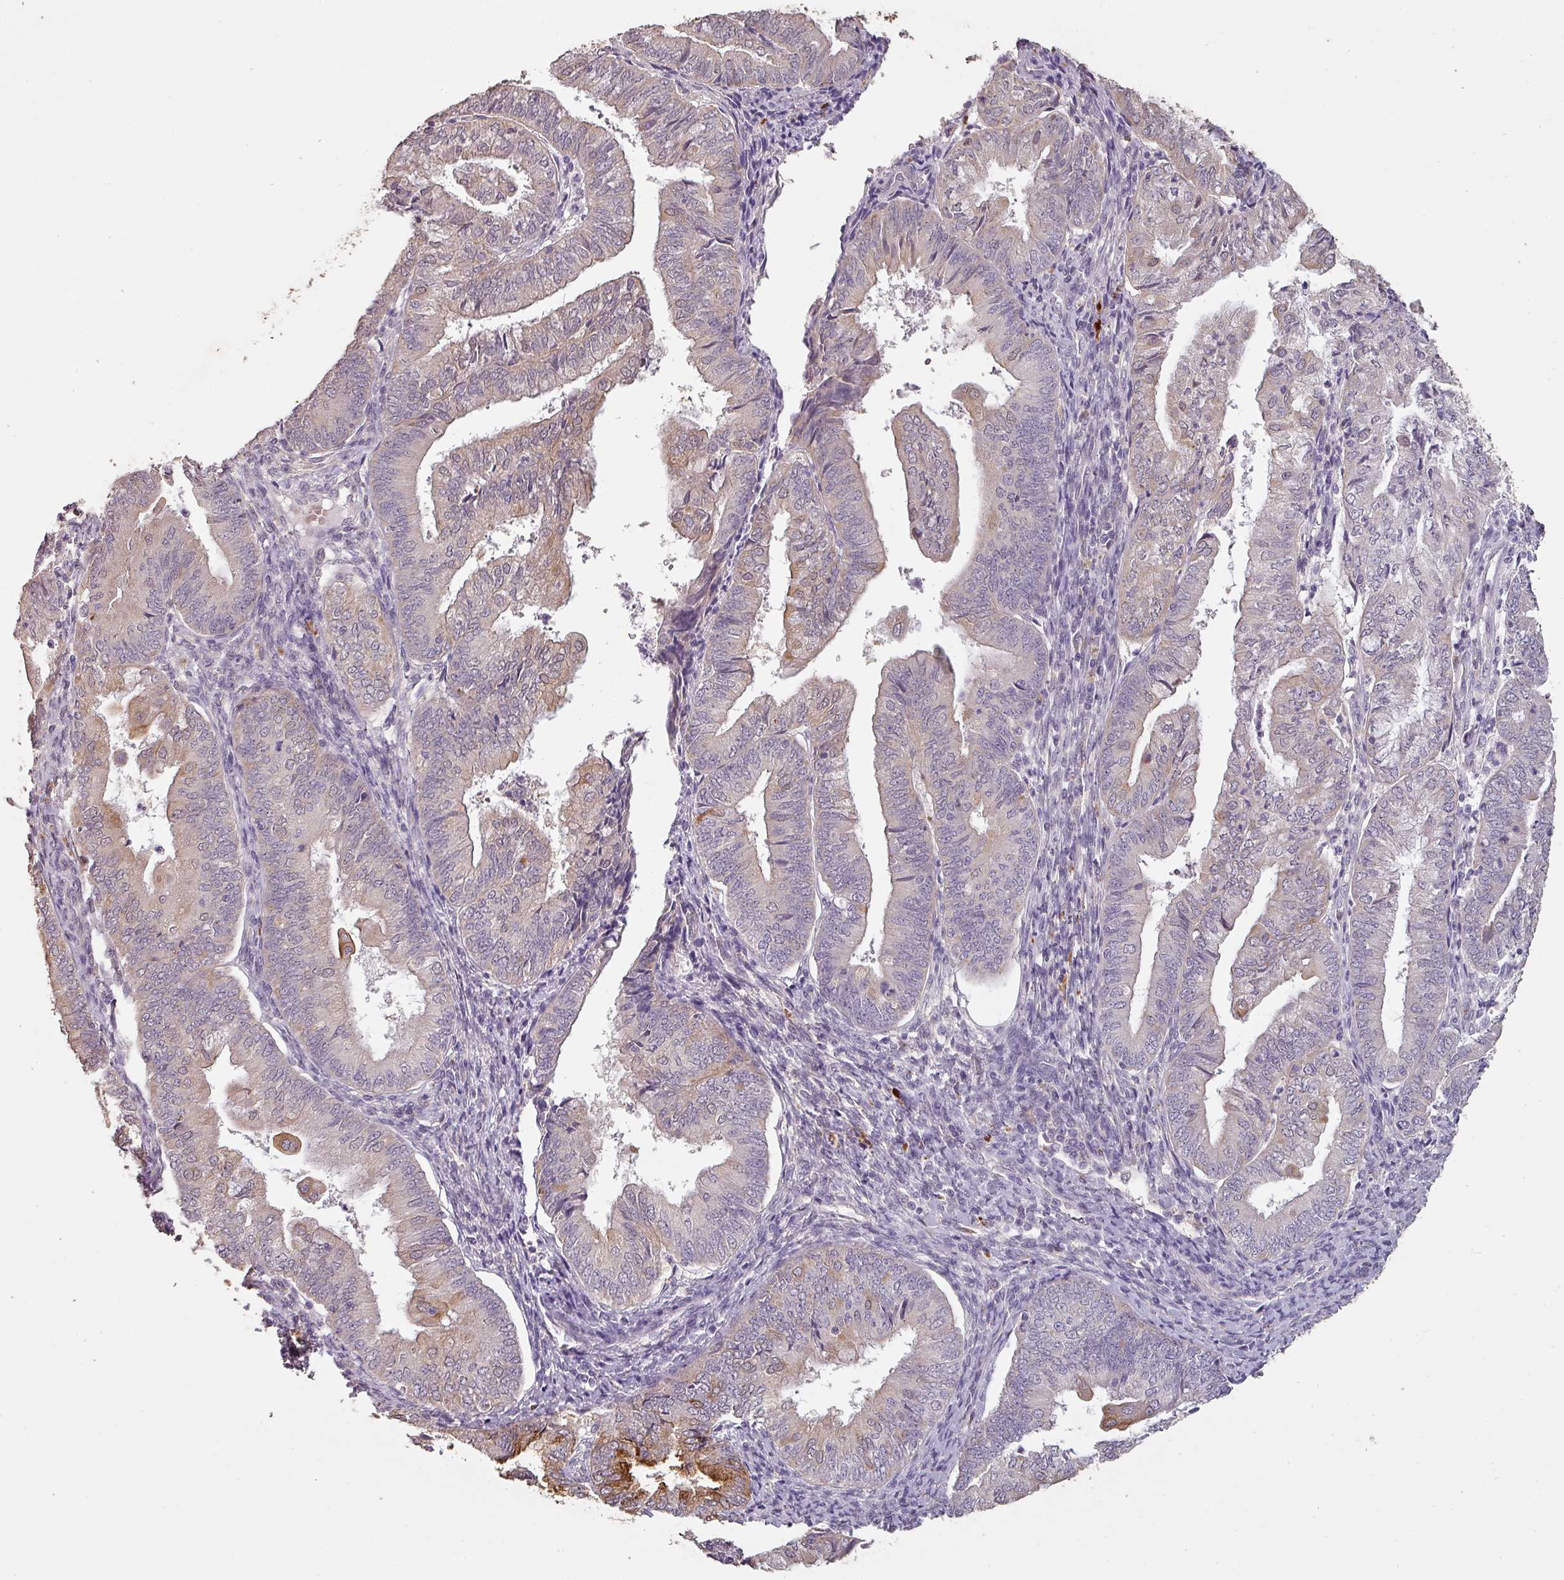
{"staining": {"intensity": "moderate", "quantity": "<25%", "location": "cytoplasmic/membranous"}, "tissue": "endometrial cancer", "cell_type": "Tumor cells", "image_type": "cancer", "snomed": [{"axis": "morphology", "description": "Adenocarcinoma, NOS"}, {"axis": "topography", "description": "Endometrium"}], "caption": "Protein staining of adenocarcinoma (endometrial) tissue exhibits moderate cytoplasmic/membranous staining in about <25% of tumor cells.", "gene": "LYPLA1", "patient": {"sex": "female", "age": 55}}